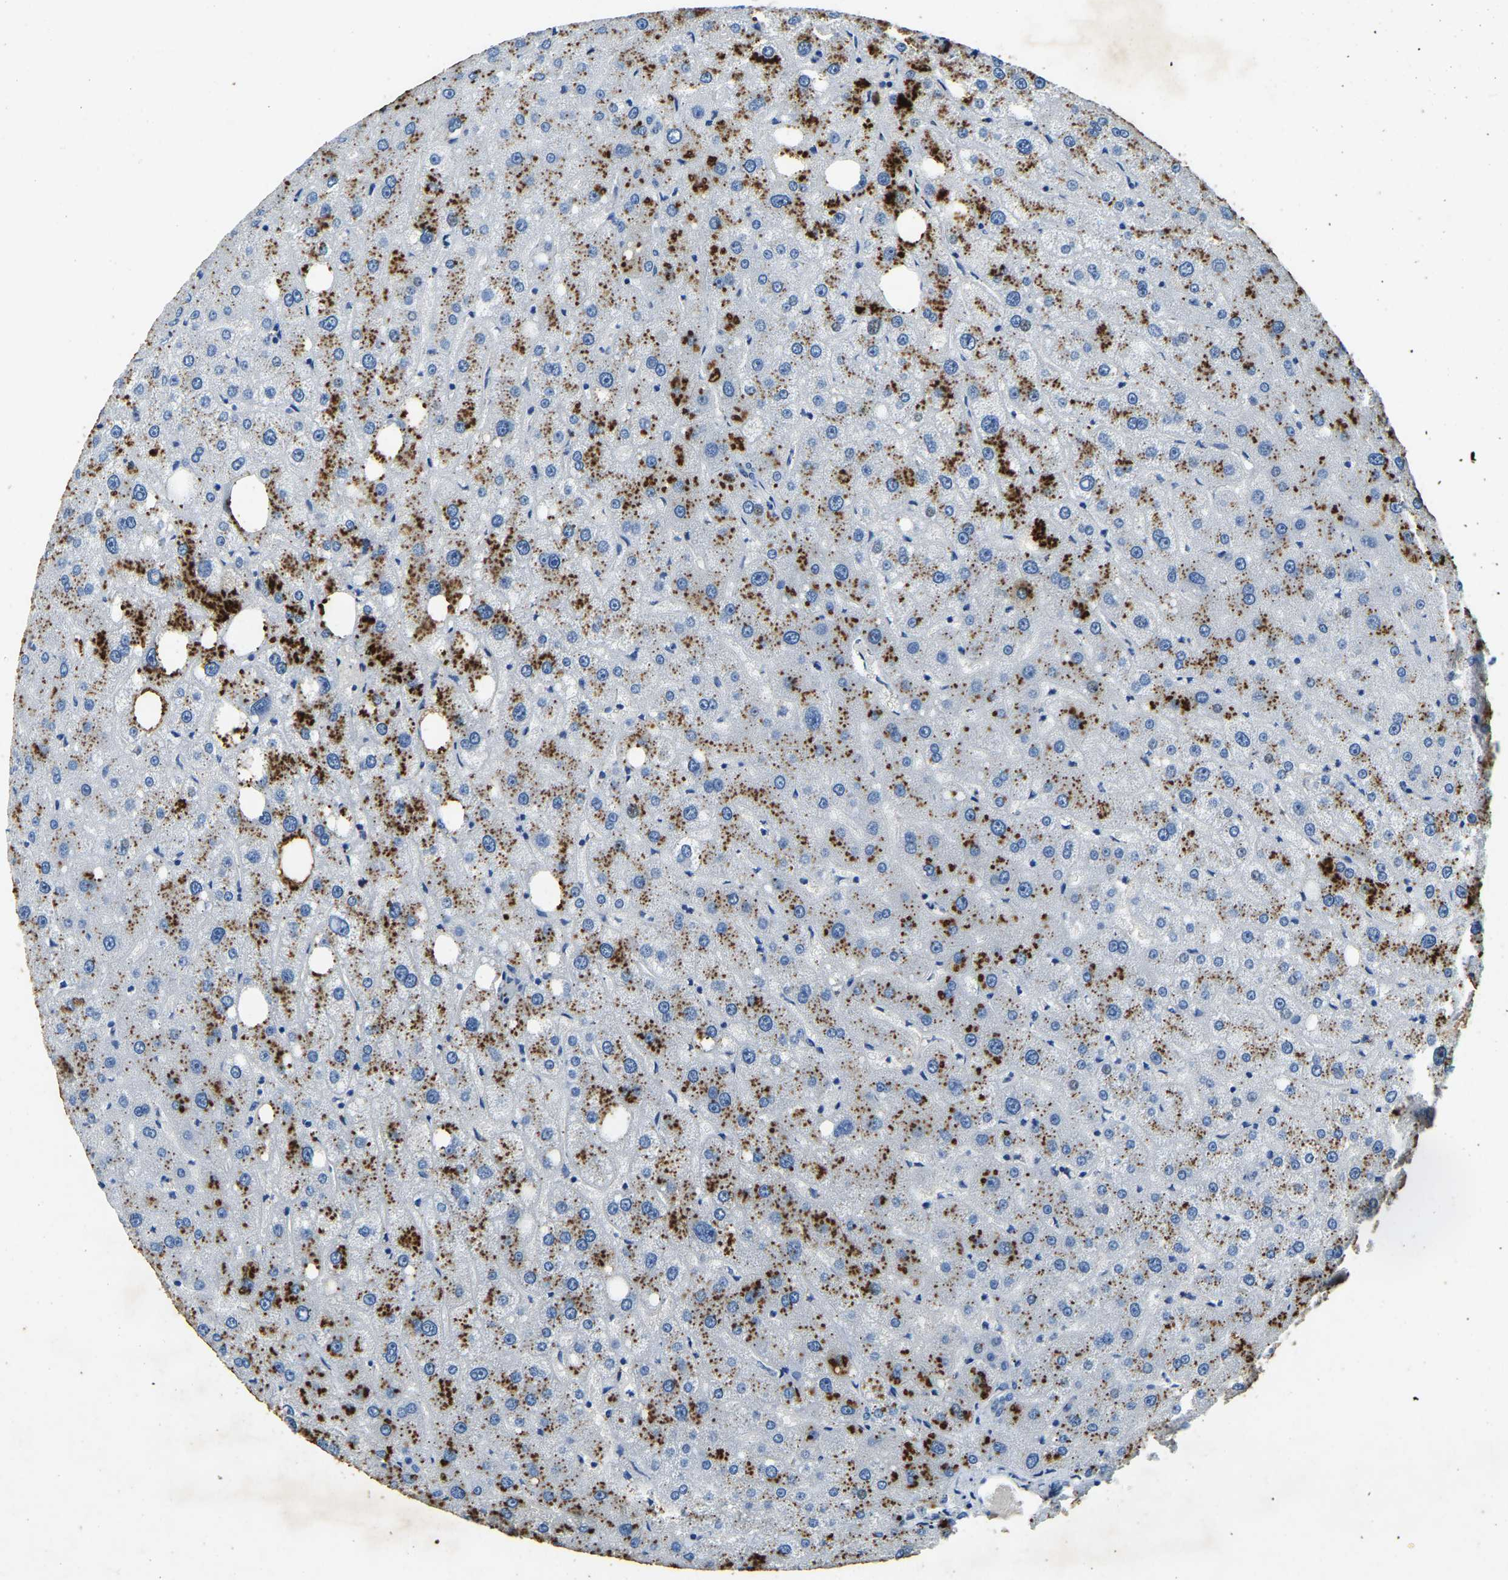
{"staining": {"intensity": "negative", "quantity": "none", "location": "none"}, "tissue": "liver", "cell_type": "Cholangiocytes", "image_type": "normal", "snomed": [{"axis": "morphology", "description": "Normal tissue, NOS"}, {"axis": "topography", "description": "Liver"}], "caption": "A histopathology image of human liver is negative for staining in cholangiocytes. (DAB immunohistochemistry with hematoxylin counter stain).", "gene": "UBN2", "patient": {"sex": "male", "age": 73}}